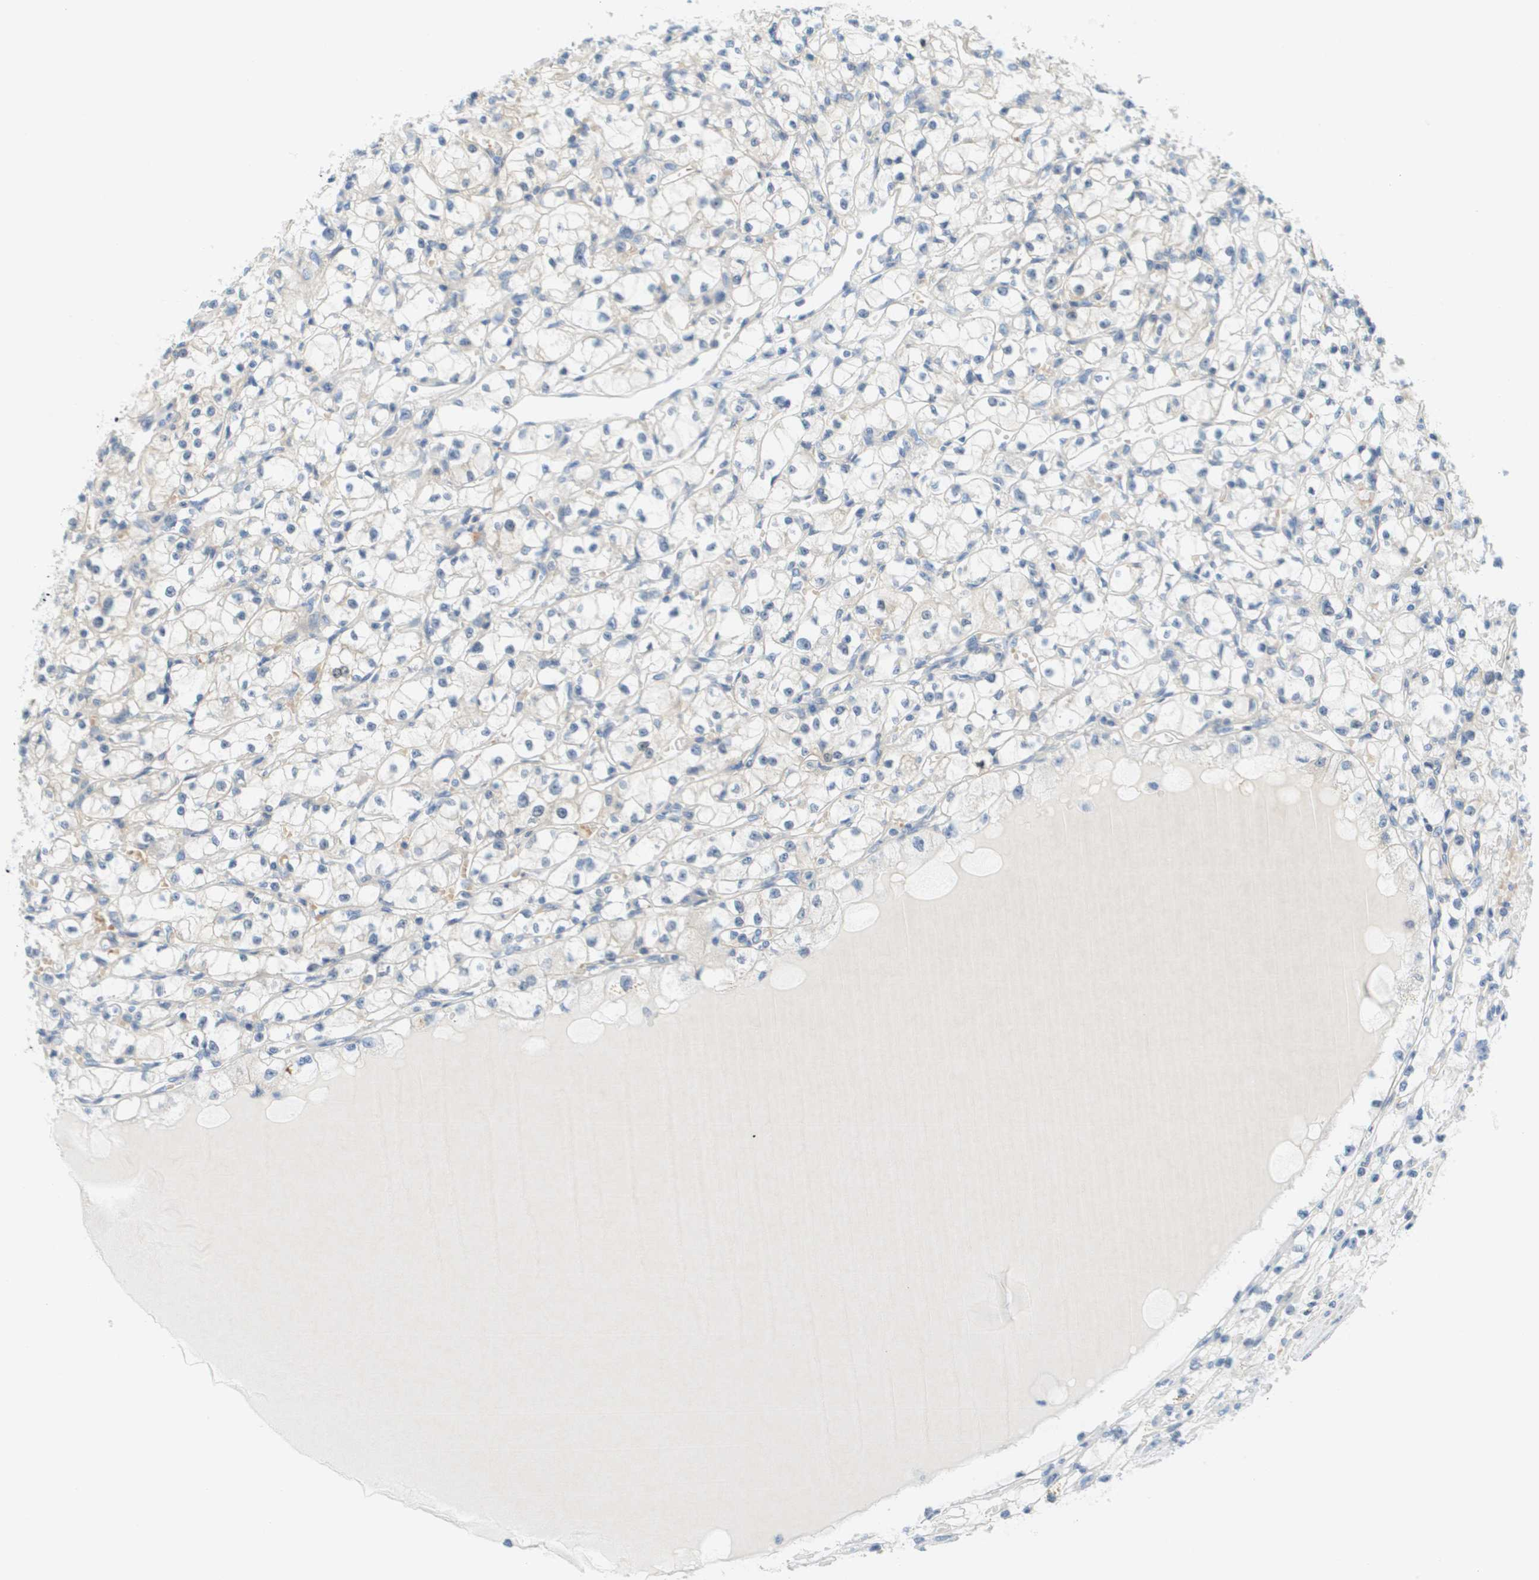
{"staining": {"intensity": "negative", "quantity": "none", "location": "none"}, "tissue": "renal cancer", "cell_type": "Tumor cells", "image_type": "cancer", "snomed": [{"axis": "morphology", "description": "Adenocarcinoma, NOS"}, {"axis": "topography", "description": "Kidney"}], "caption": "This is an immunohistochemistry image of human renal adenocarcinoma. There is no positivity in tumor cells.", "gene": "CUL9", "patient": {"sex": "male", "age": 56}}